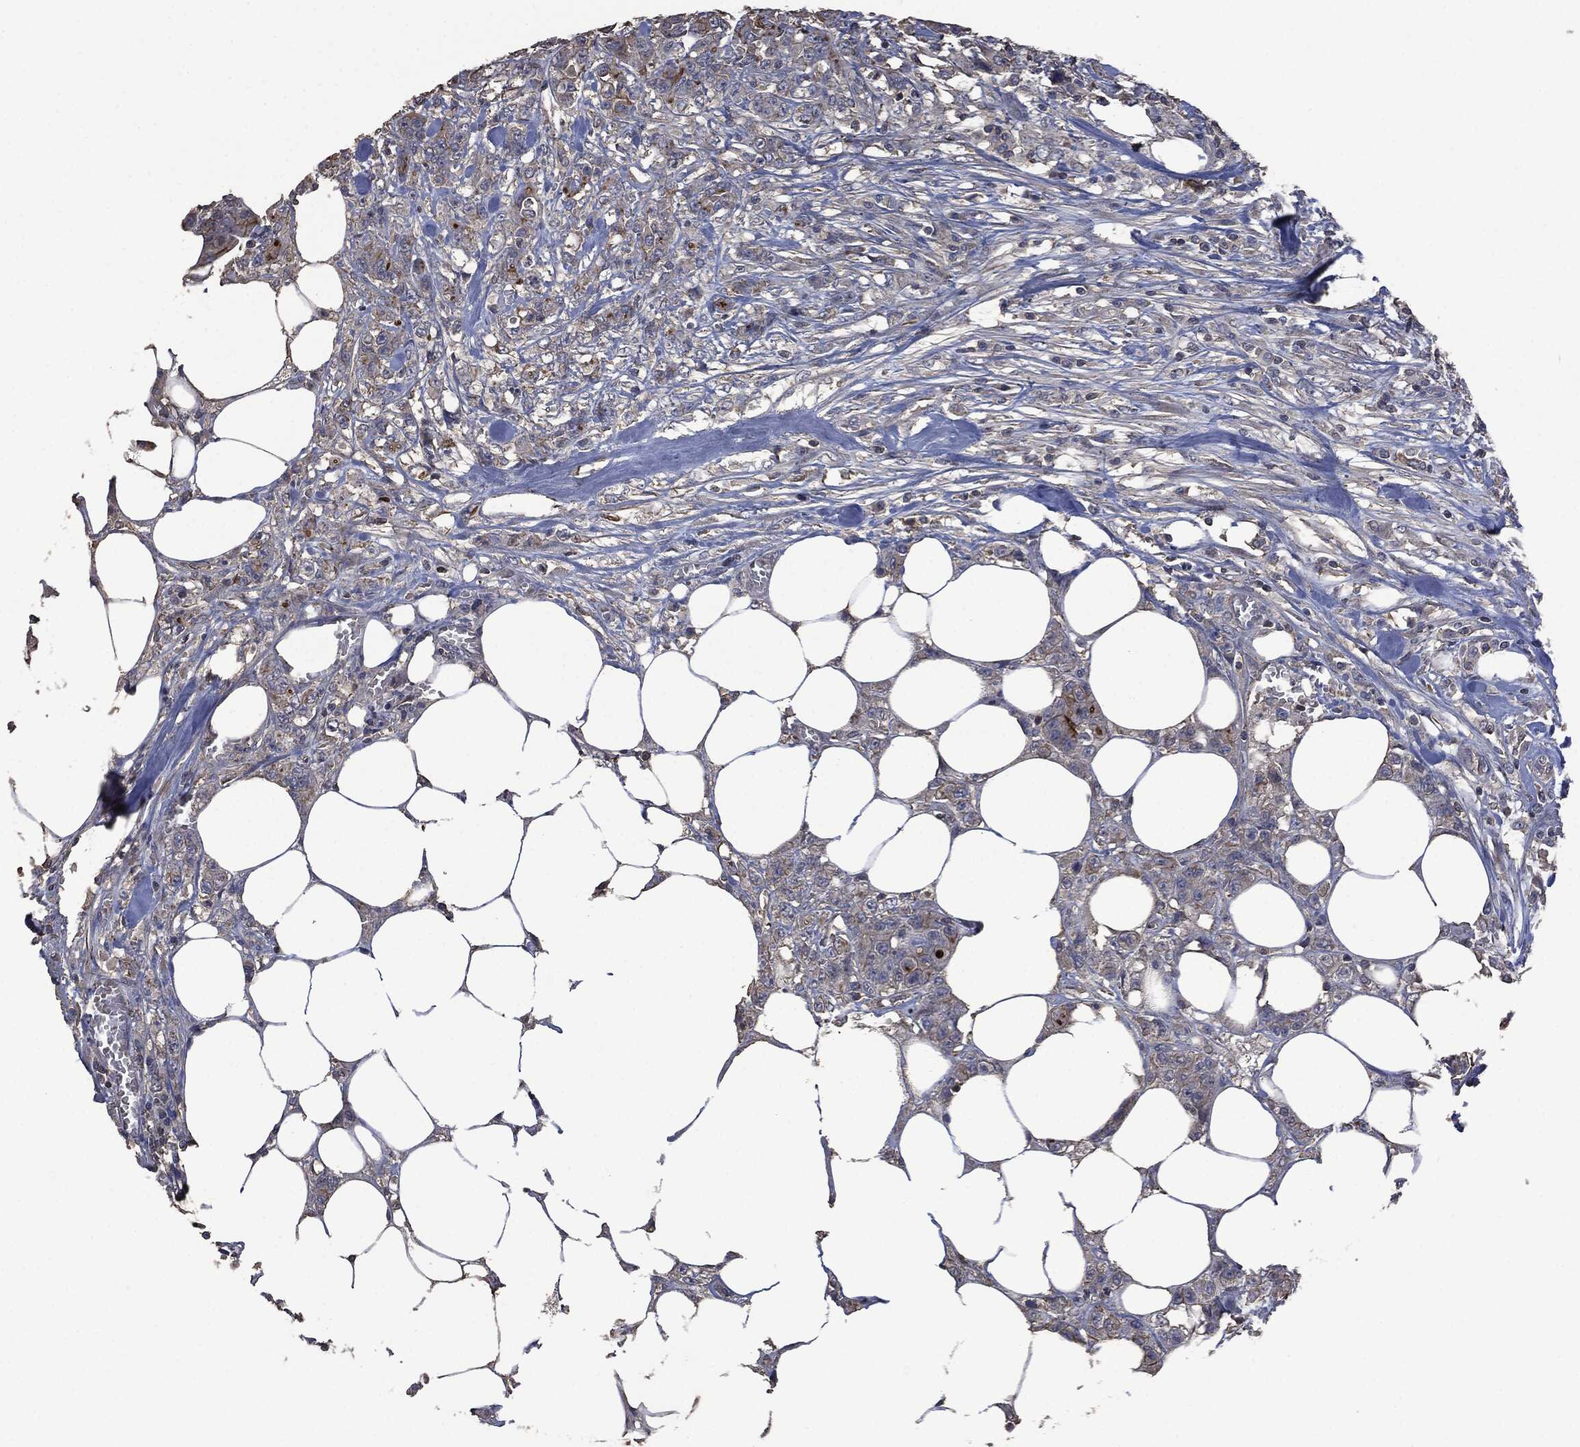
{"staining": {"intensity": "weak", "quantity": "25%-75%", "location": "cytoplasmic/membranous"}, "tissue": "colorectal cancer", "cell_type": "Tumor cells", "image_type": "cancer", "snomed": [{"axis": "morphology", "description": "Adenocarcinoma, NOS"}, {"axis": "topography", "description": "Colon"}], "caption": "Weak cytoplasmic/membranous expression for a protein is appreciated in approximately 25%-75% of tumor cells of colorectal cancer using immunohistochemistry.", "gene": "MSLN", "patient": {"sex": "female", "age": 48}}